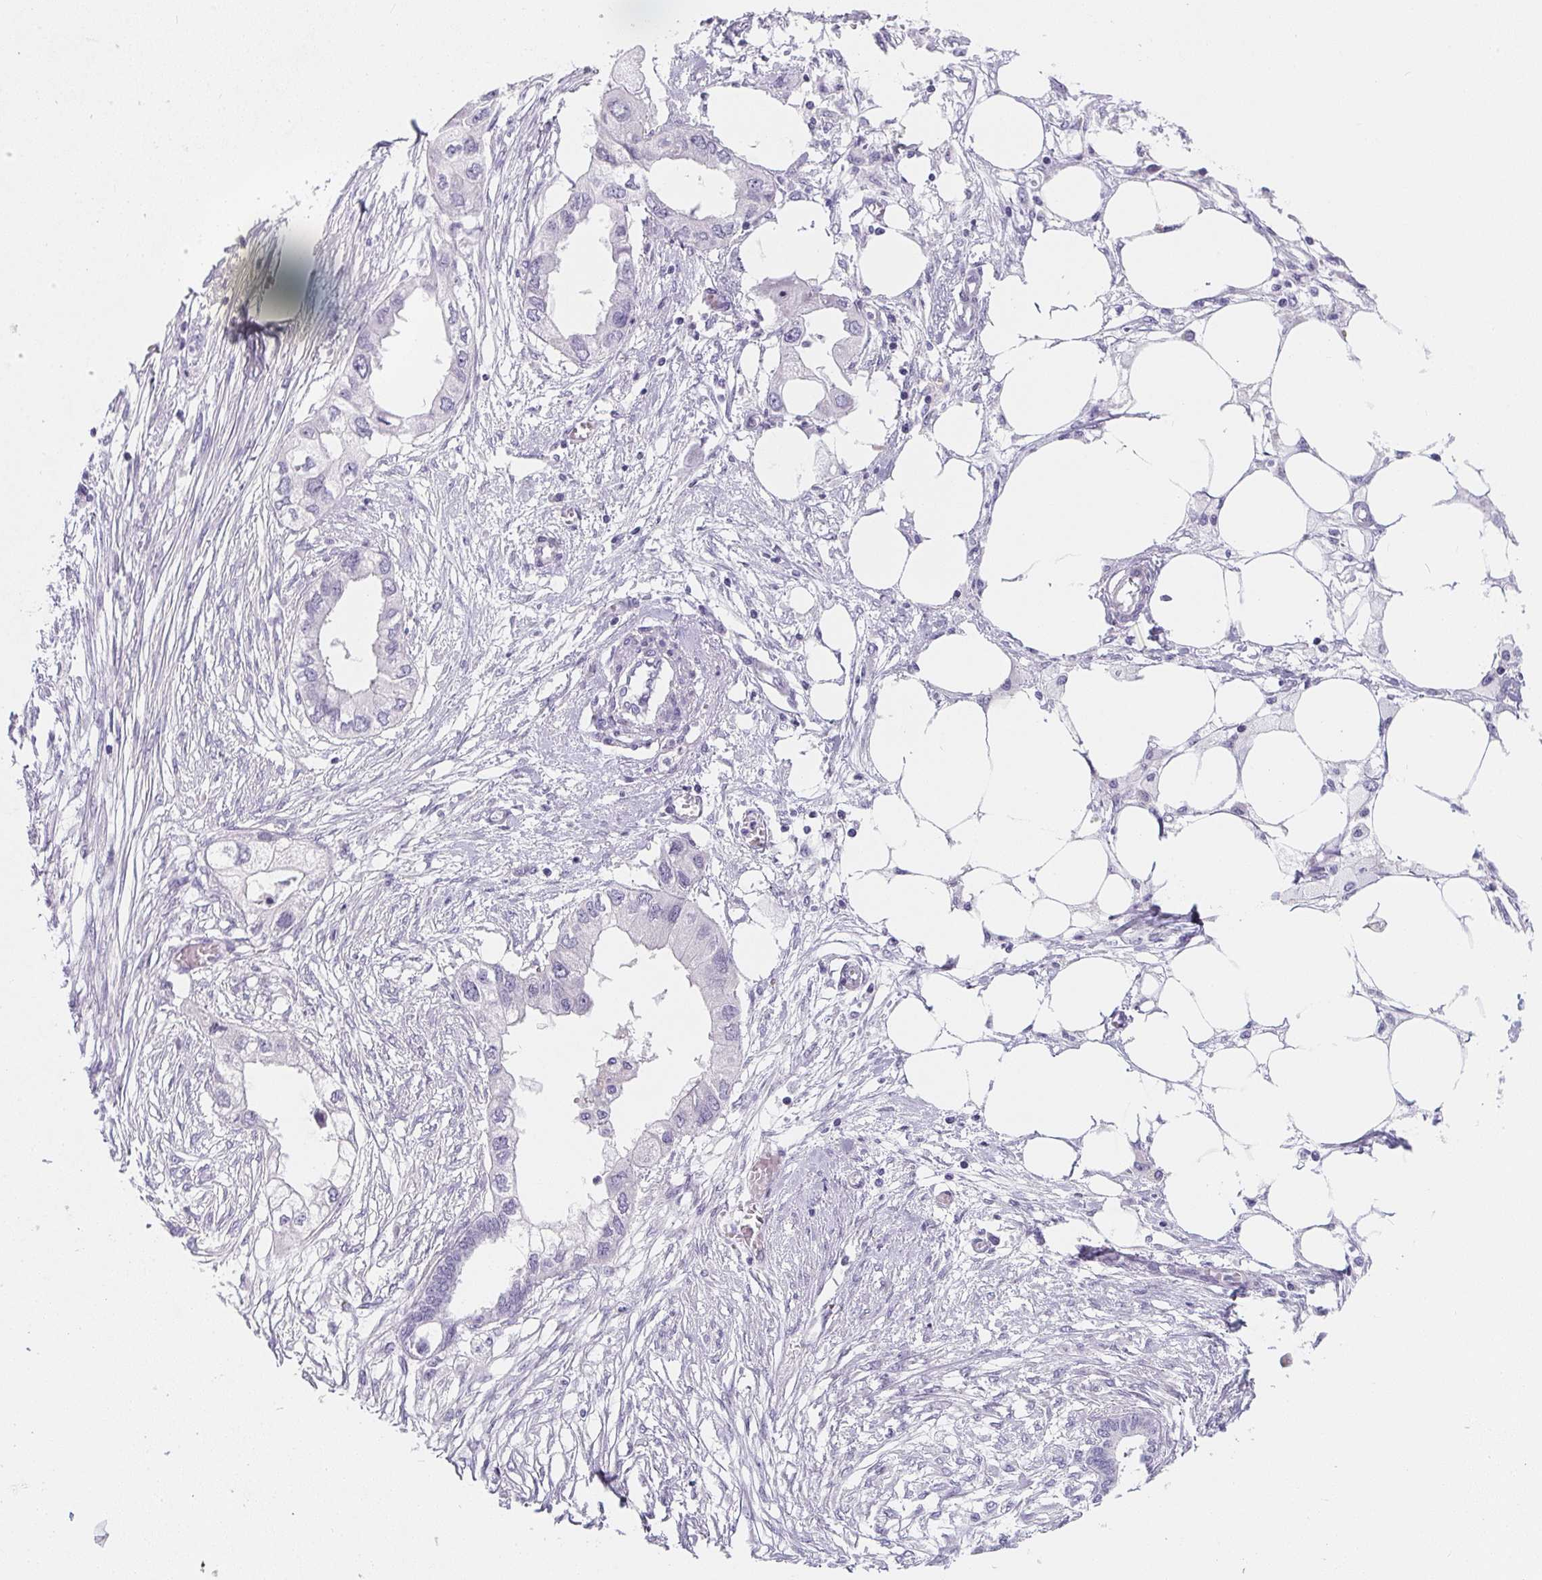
{"staining": {"intensity": "negative", "quantity": "none", "location": "none"}, "tissue": "endometrial cancer", "cell_type": "Tumor cells", "image_type": "cancer", "snomed": [{"axis": "morphology", "description": "Adenocarcinoma, NOS"}, {"axis": "morphology", "description": "Adenocarcinoma, metastatic, NOS"}, {"axis": "topography", "description": "Adipose tissue"}, {"axis": "topography", "description": "Endometrium"}], "caption": "Endometrial metastatic adenocarcinoma stained for a protein using immunohistochemistry exhibits no positivity tumor cells.", "gene": "MAP1A", "patient": {"sex": "female", "age": 67}}